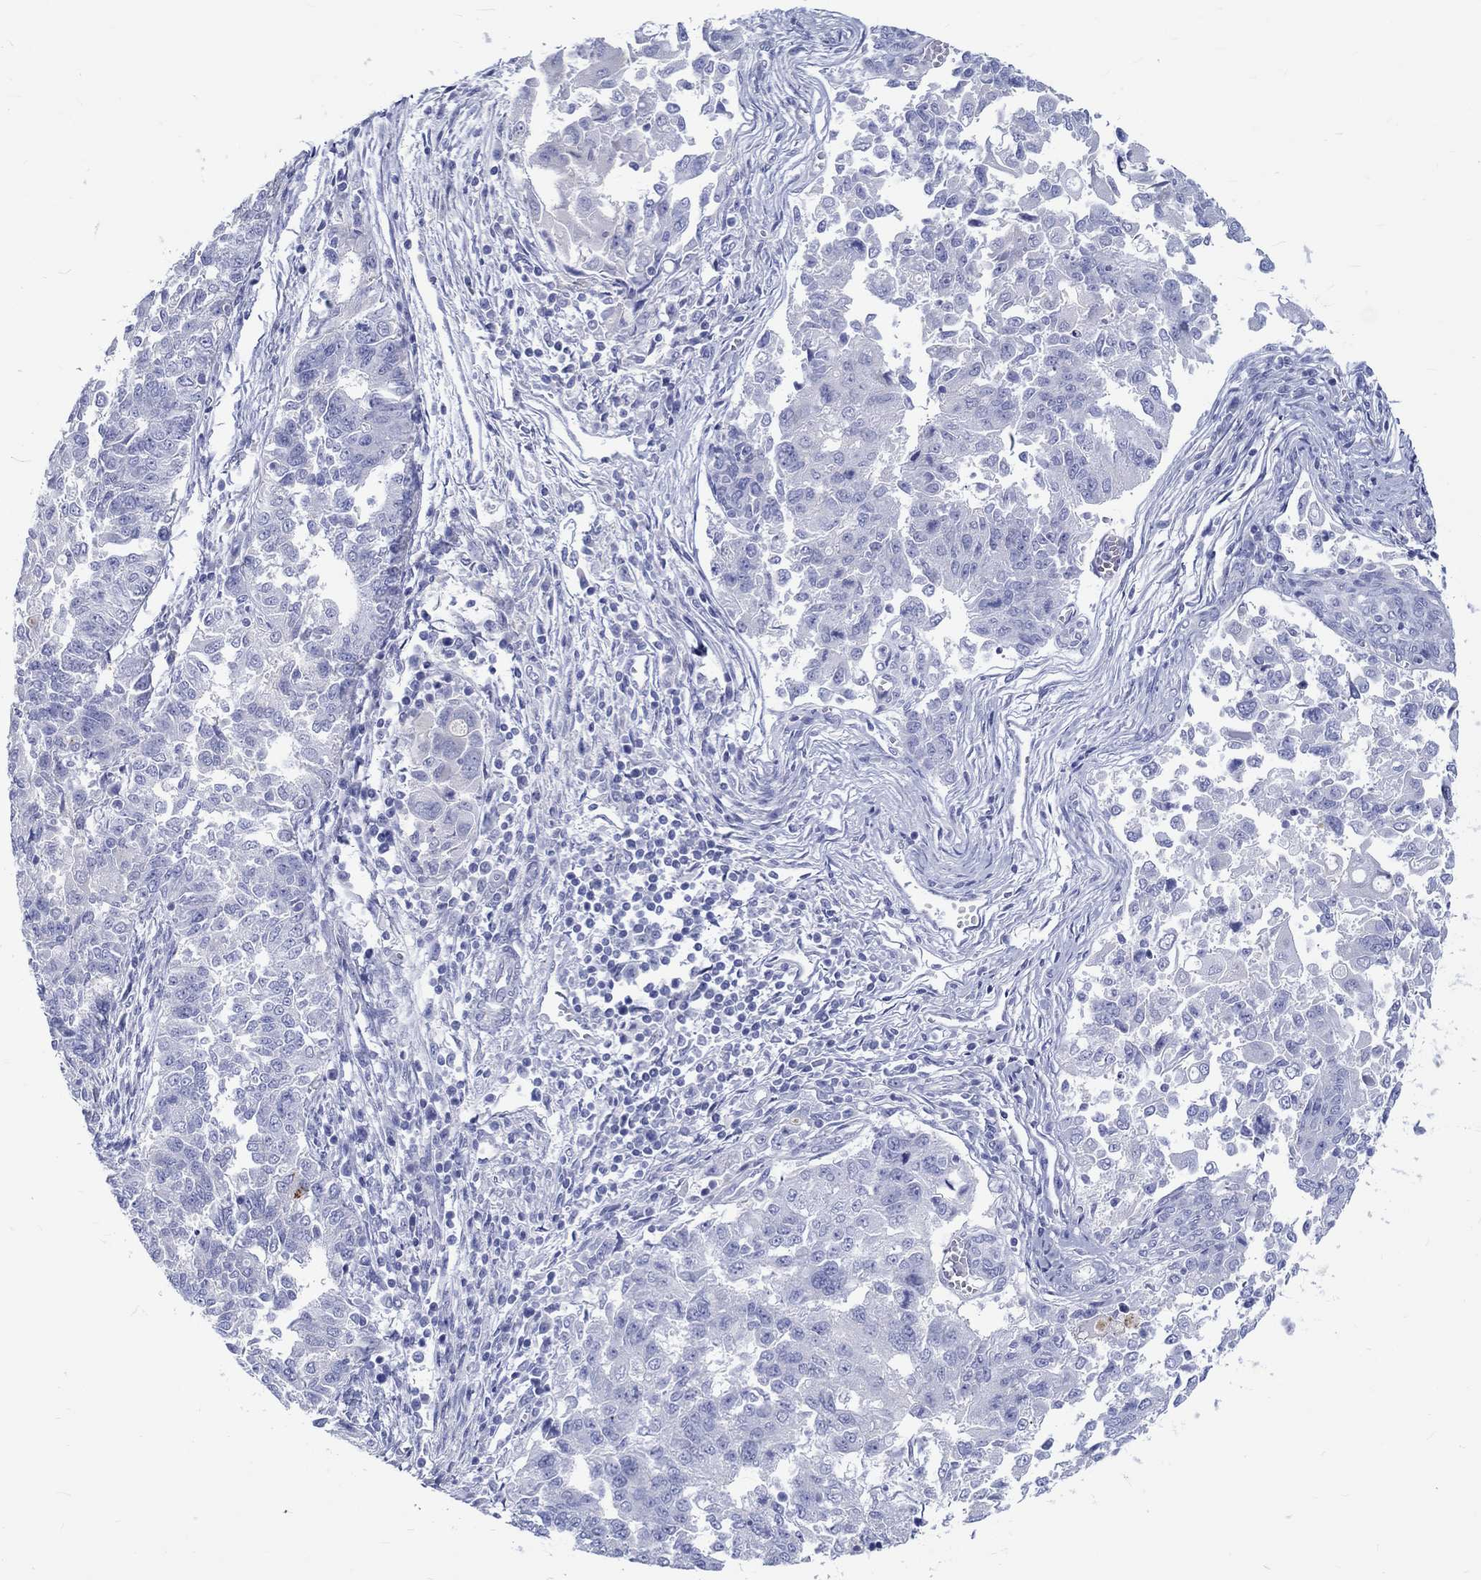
{"staining": {"intensity": "negative", "quantity": "none", "location": "none"}, "tissue": "endometrial cancer", "cell_type": "Tumor cells", "image_type": "cancer", "snomed": [{"axis": "morphology", "description": "Adenocarcinoma, NOS"}, {"axis": "topography", "description": "Endometrium"}], "caption": "Immunohistochemistry (IHC) histopathology image of human endometrial cancer stained for a protein (brown), which reveals no expression in tumor cells.", "gene": "SH2D7", "patient": {"sex": "female", "age": 43}}